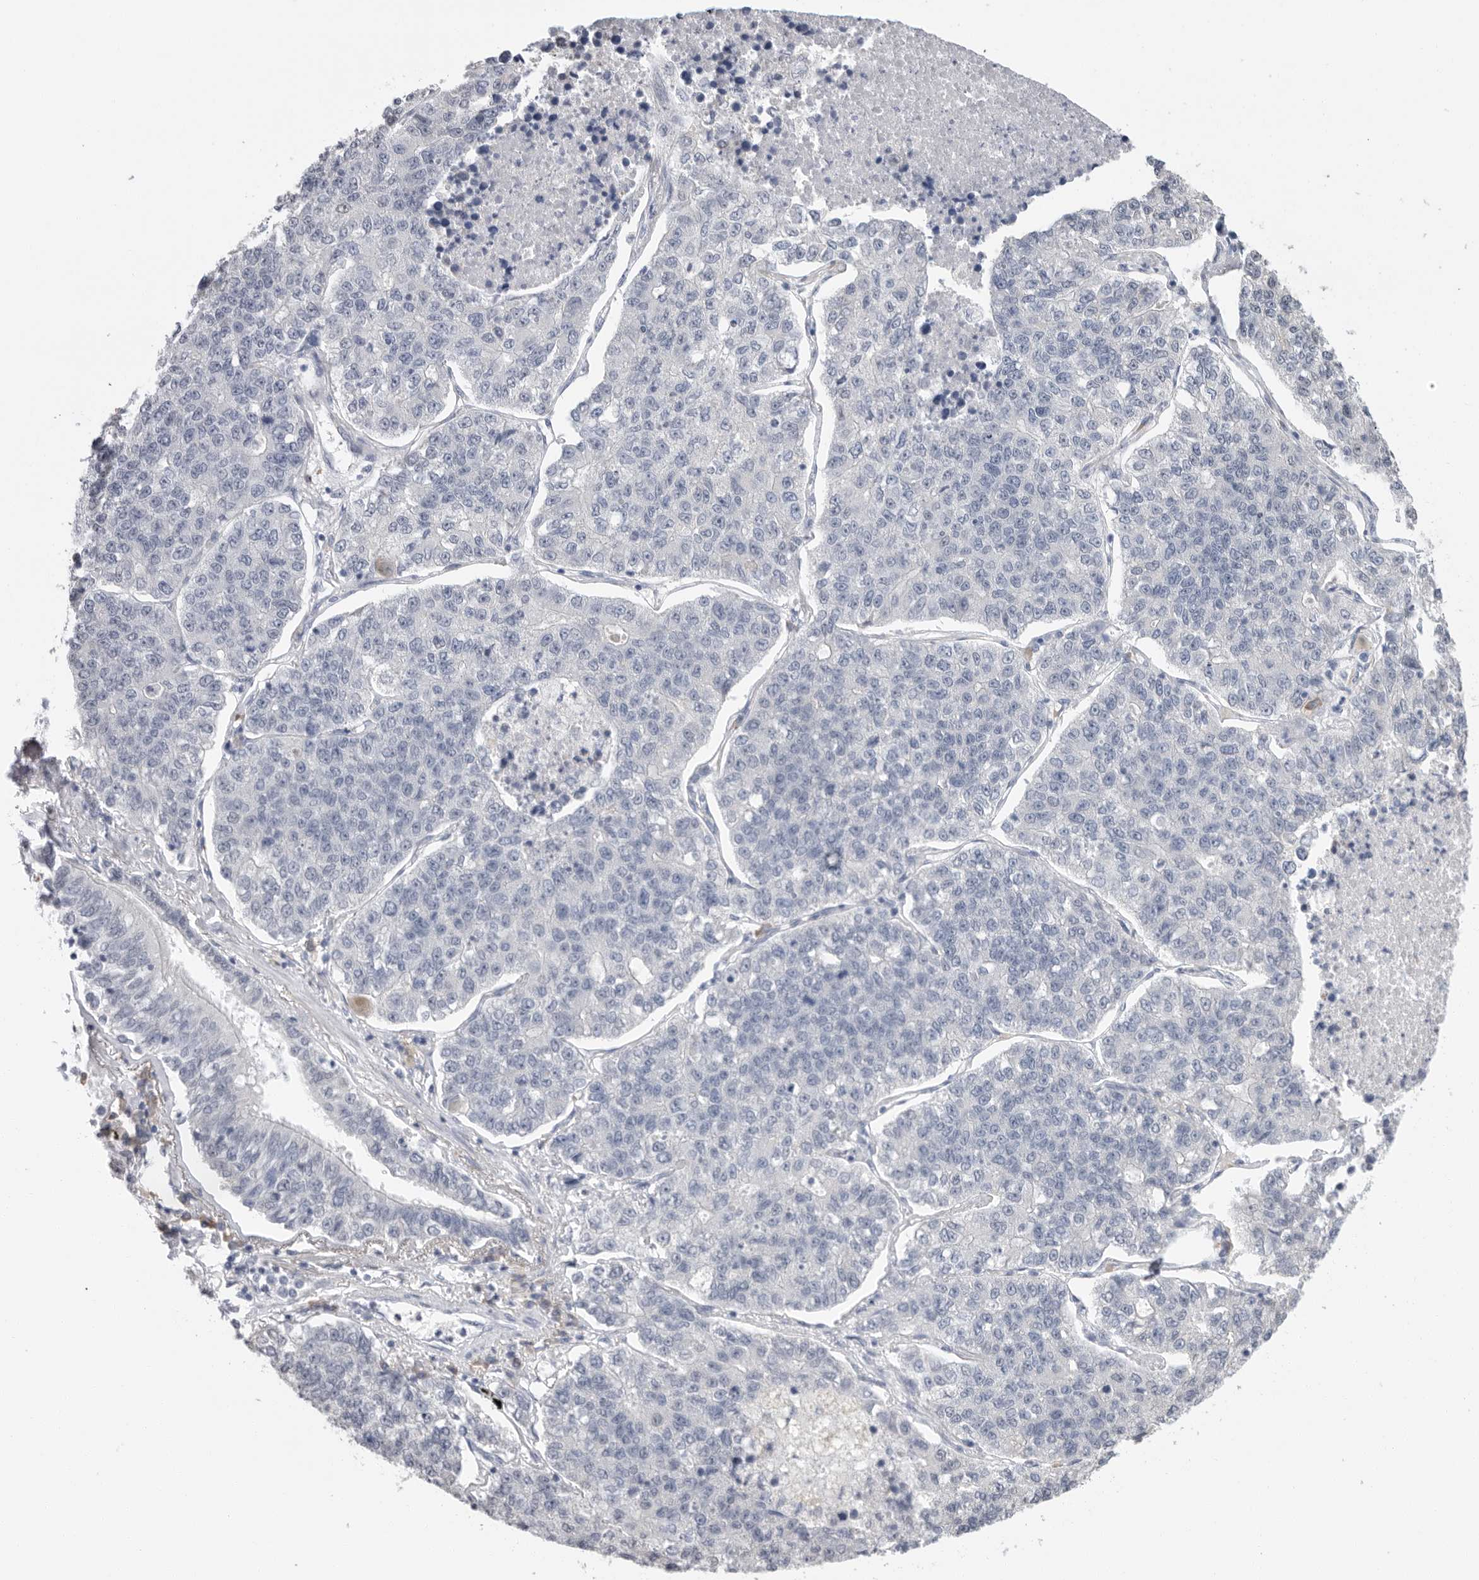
{"staining": {"intensity": "negative", "quantity": "none", "location": "none"}, "tissue": "lung cancer", "cell_type": "Tumor cells", "image_type": "cancer", "snomed": [{"axis": "morphology", "description": "Adenocarcinoma, NOS"}, {"axis": "topography", "description": "Lung"}], "caption": "Lung cancer was stained to show a protein in brown. There is no significant staining in tumor cells.", "gene": "ARHGEF10", "patient": {"sex": "male", "age": 49}}